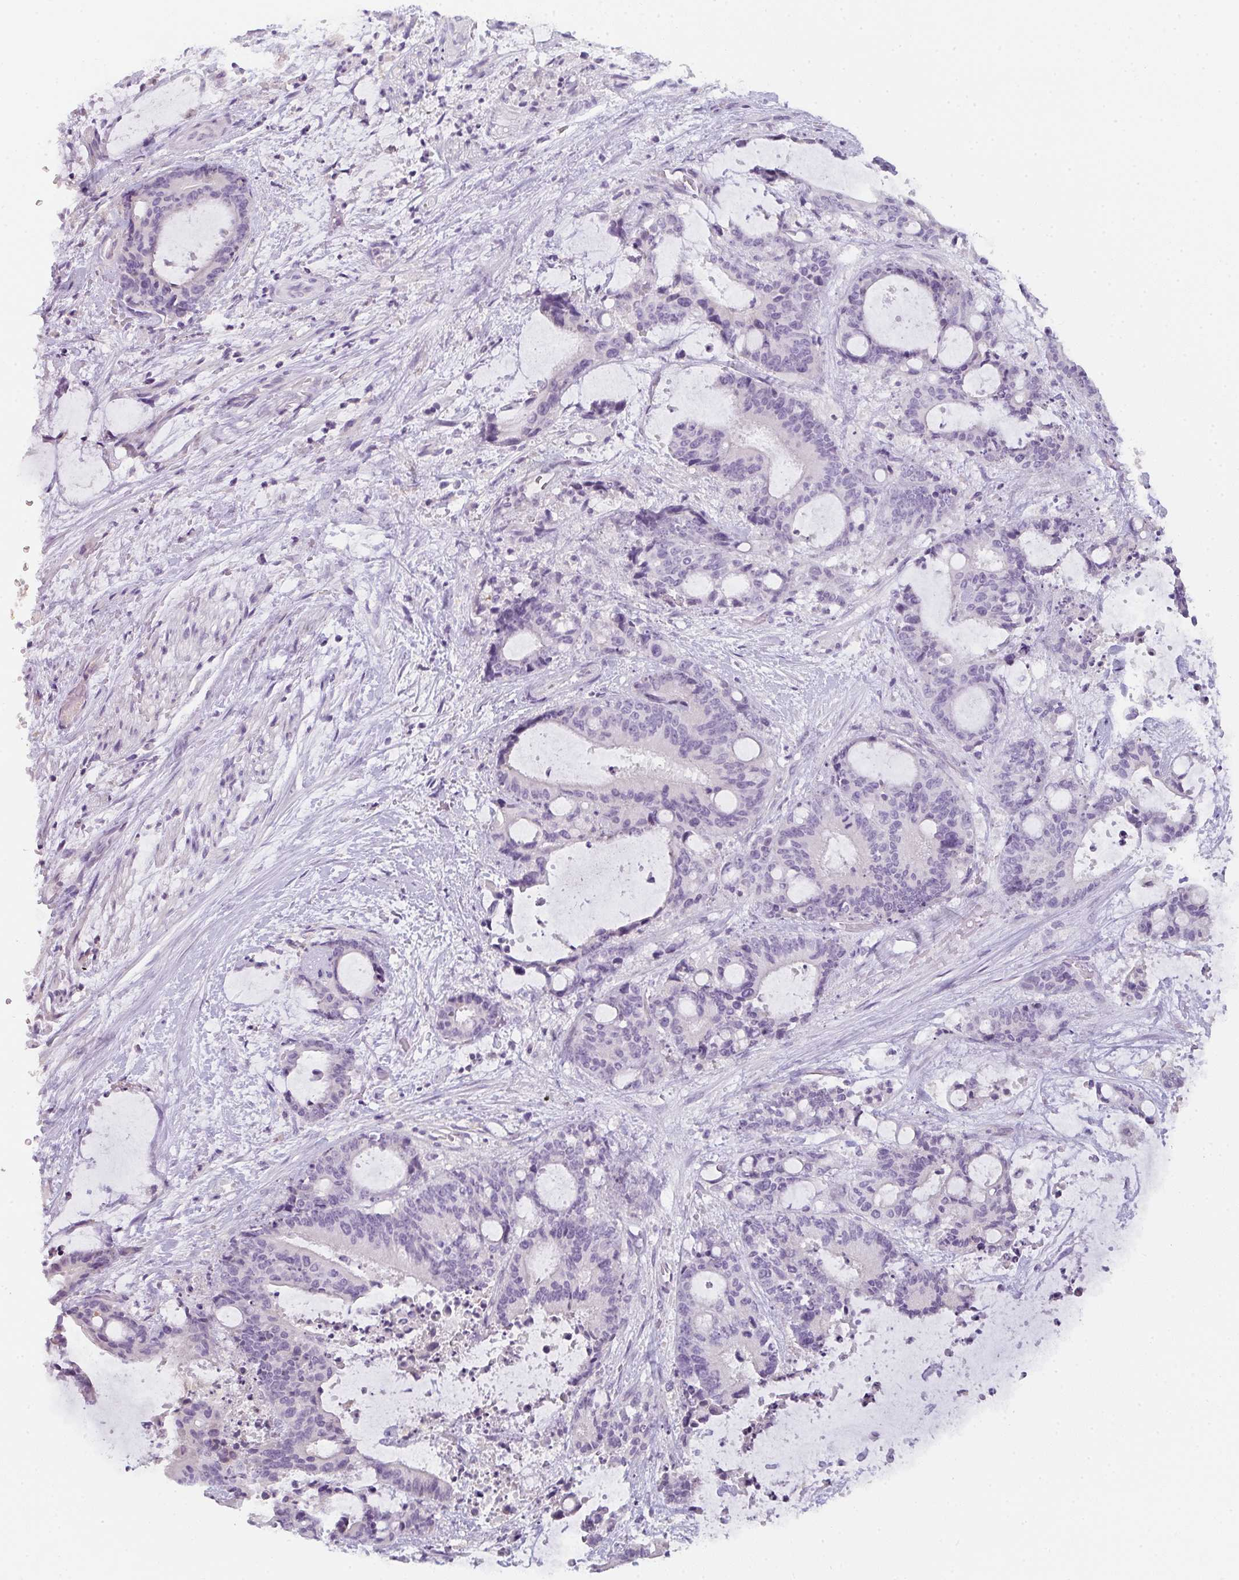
{"staining": {"intensity": "negative", "quantity": "none", "location": "none"}, "tissue": "liver cancer", "cell_type": "Tumor cells", "image_type": "cancer", "snomed": [{"axis": "morphology", "description": "Normal tissue, NOS"}, {"axis": "morphology", "description": "Cholangiocarcinoma"}, {"axis": "topography", "description": "Liver"}, {"axis": "topography", "description": "Peripheral nerve tissue"}], "caption": "Tumor cells show no significant protein positivity in liver cancer. The staining is performed using DAB brown chromogen with nuclei counter-stained in using hematoxylin.", "gene": "C1QTNF8", "patient": {"sex": "female", "age": 73}}